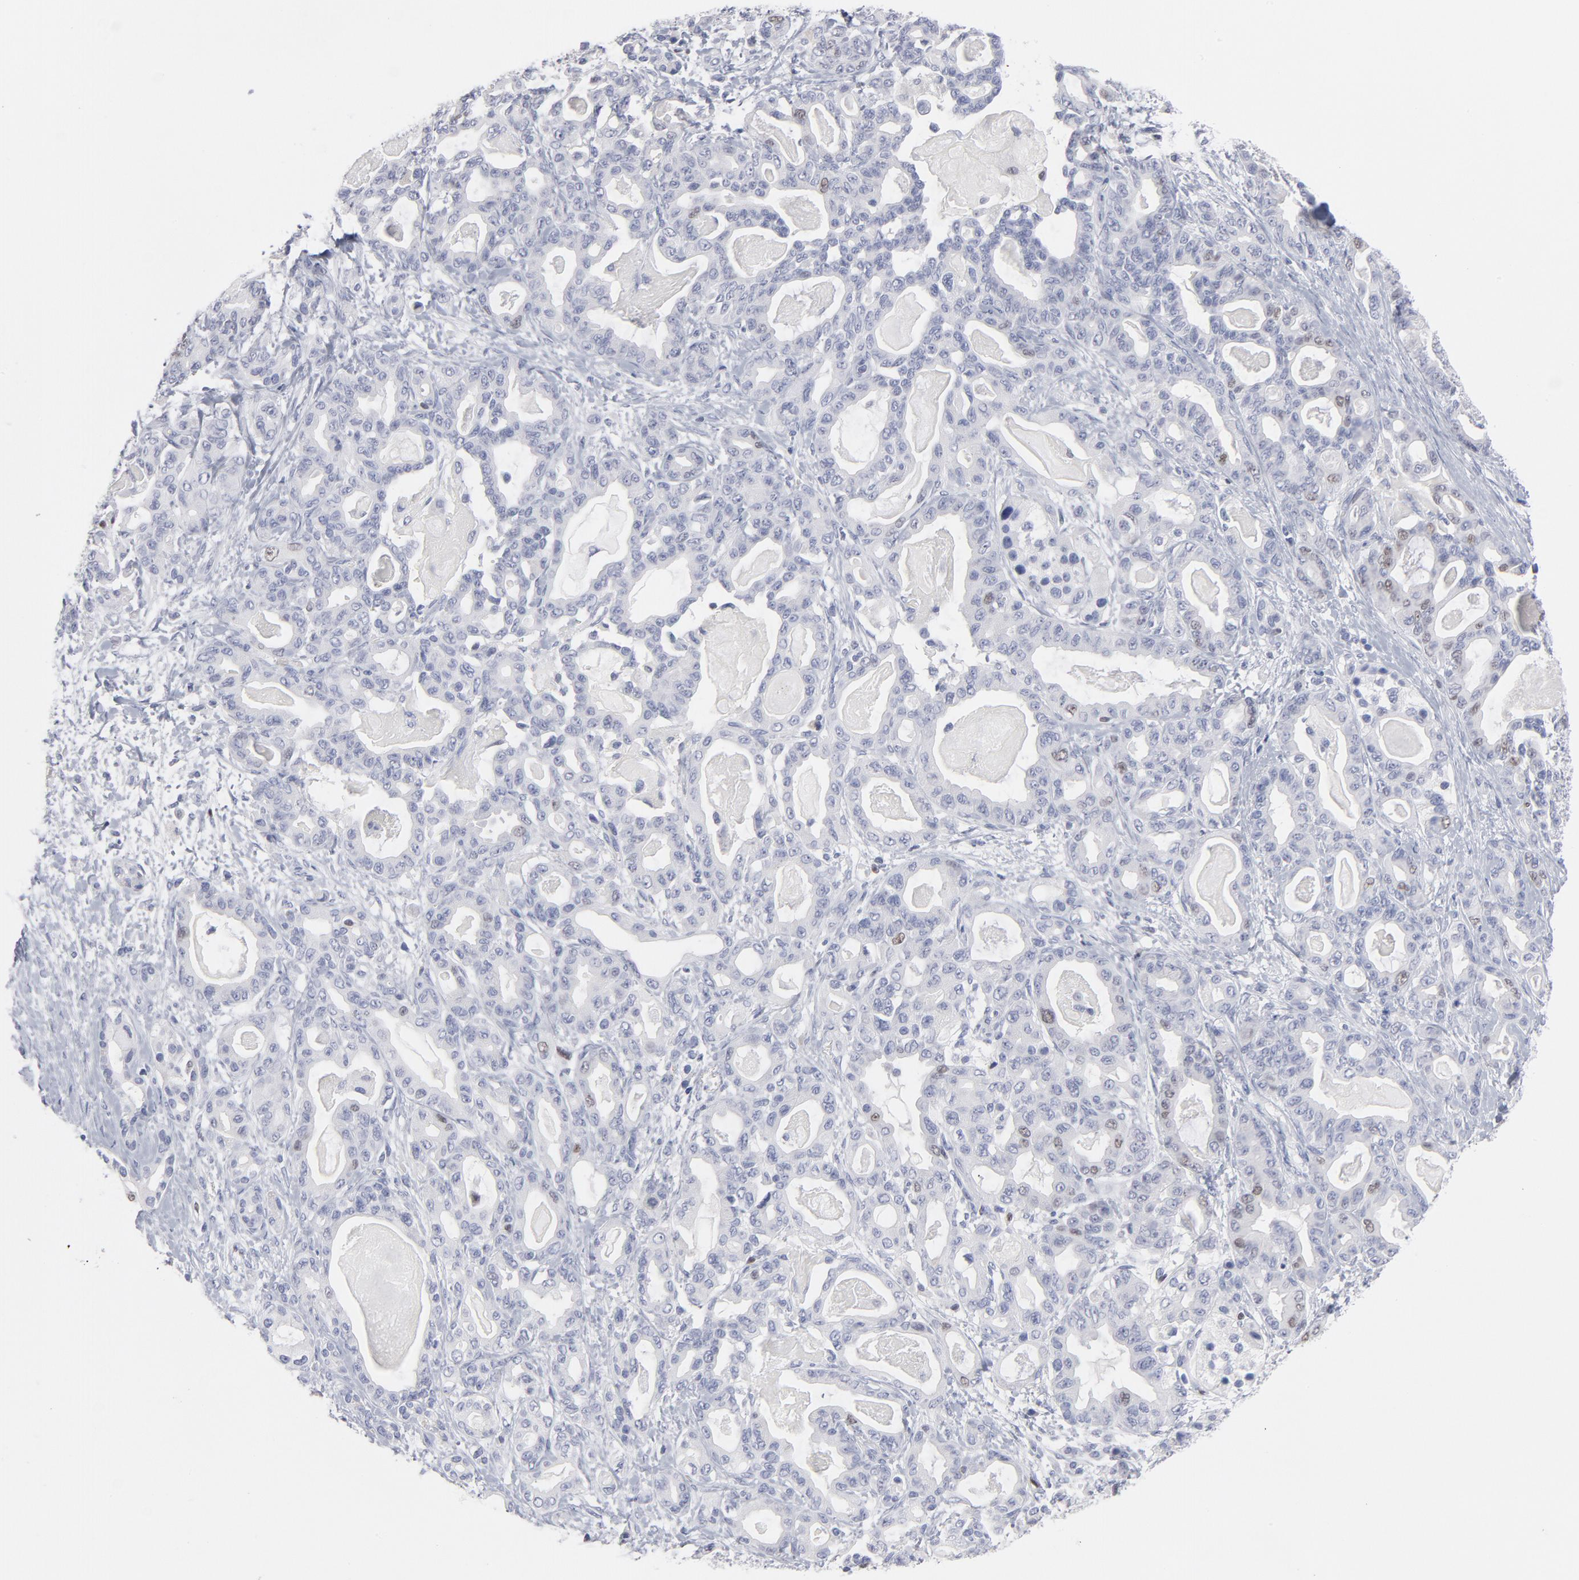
{"staining": {"intensity": "weak", "quantity": "<25%", "location": "nuclear"}, "tissue": "pancreatic cancer", "cell_type": "Tumor cells", "image_type": "cancer", "snomed": [{"axis": "morphology", "description": "Adenocarcinoma, NOS"}, {"axis": "topography", "description": "Pancreas"}], "caption": "Tumor cells show no significant expression in pancreatic cancer (adenocarcinoma).", "gene": "MCM7", "patient": {"sex": "male", "age": 63}}